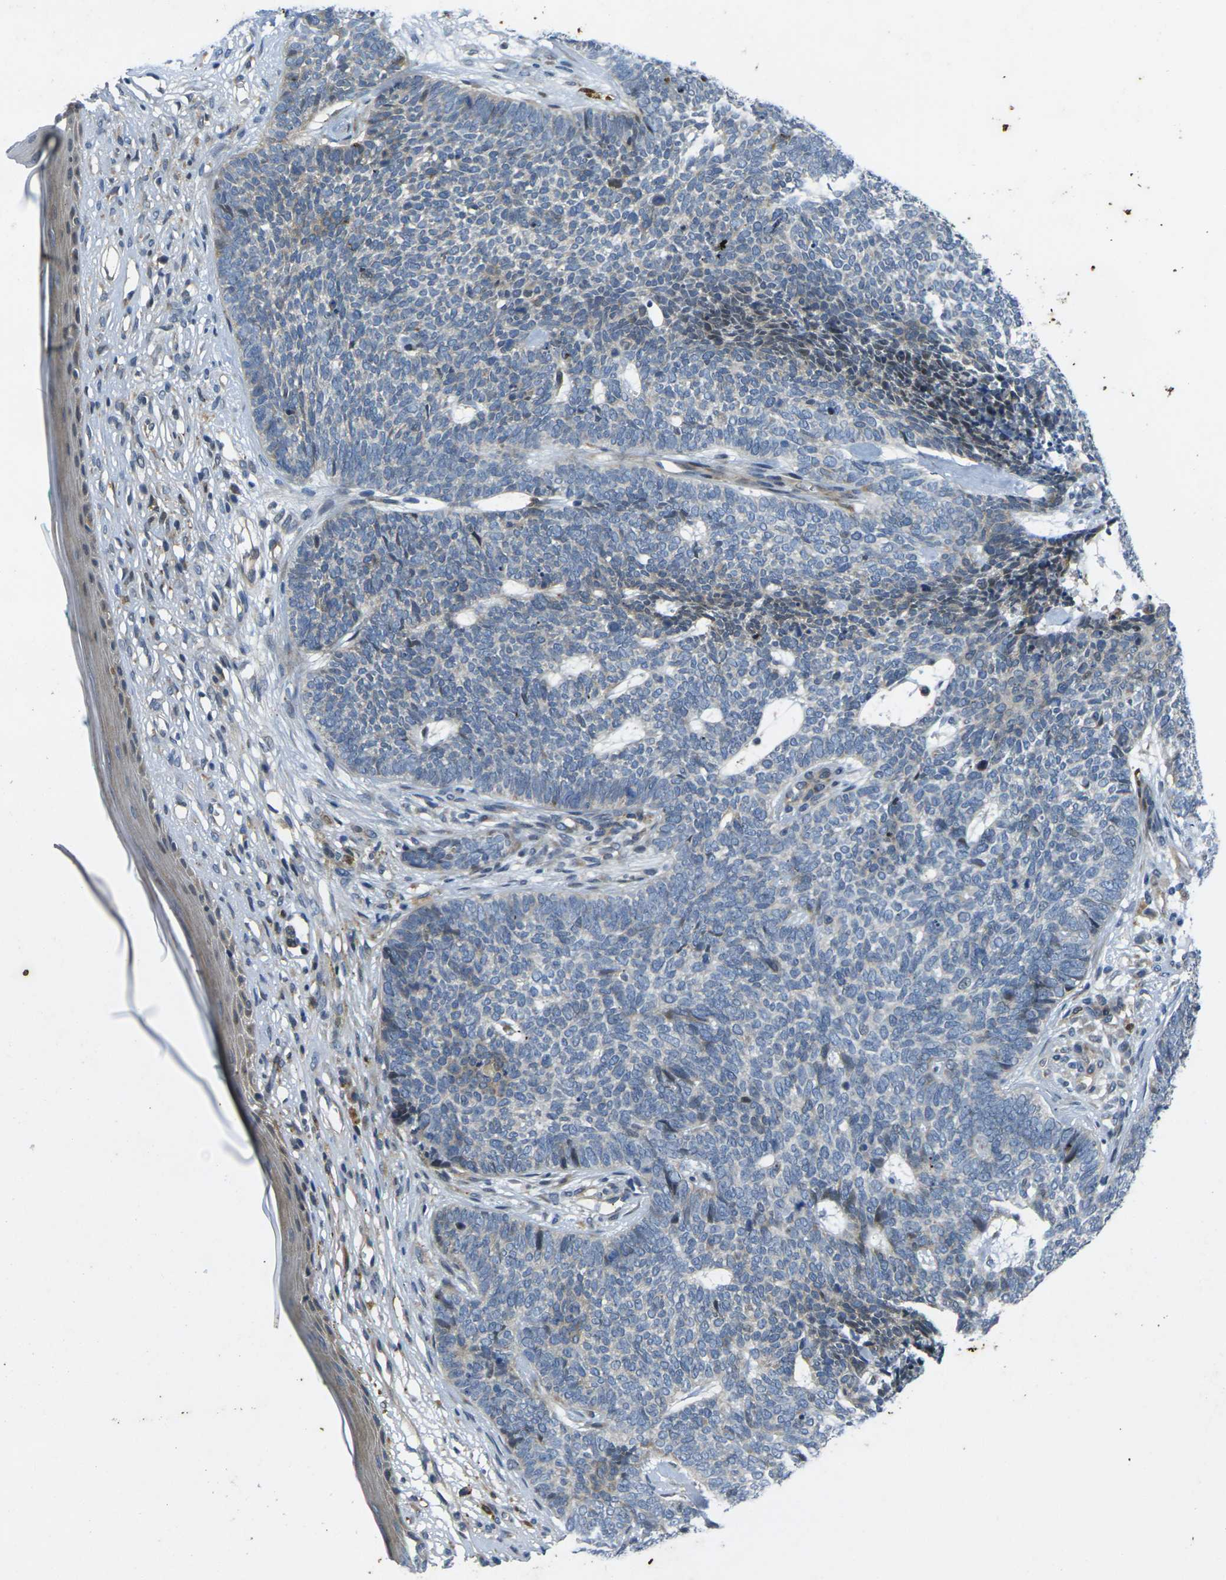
{"staining": {"intensity": "weak", "quantity": "<25%", "location": "cytoplasmic/membranous"}, "tissue": "skin cancer", "cell_type": "Tumor cells", "image_type": "cancer", "snomed": [{"axis": "morphology", "description": "Basal cell carcinoma"}, {"axis": "topography", "description": "Skin"}], "caption": "Tumor cells are negative for brown protein staining in skin cancer.", "gene": "ROBO2", "patient": {"sex": "female", "age": 84}}